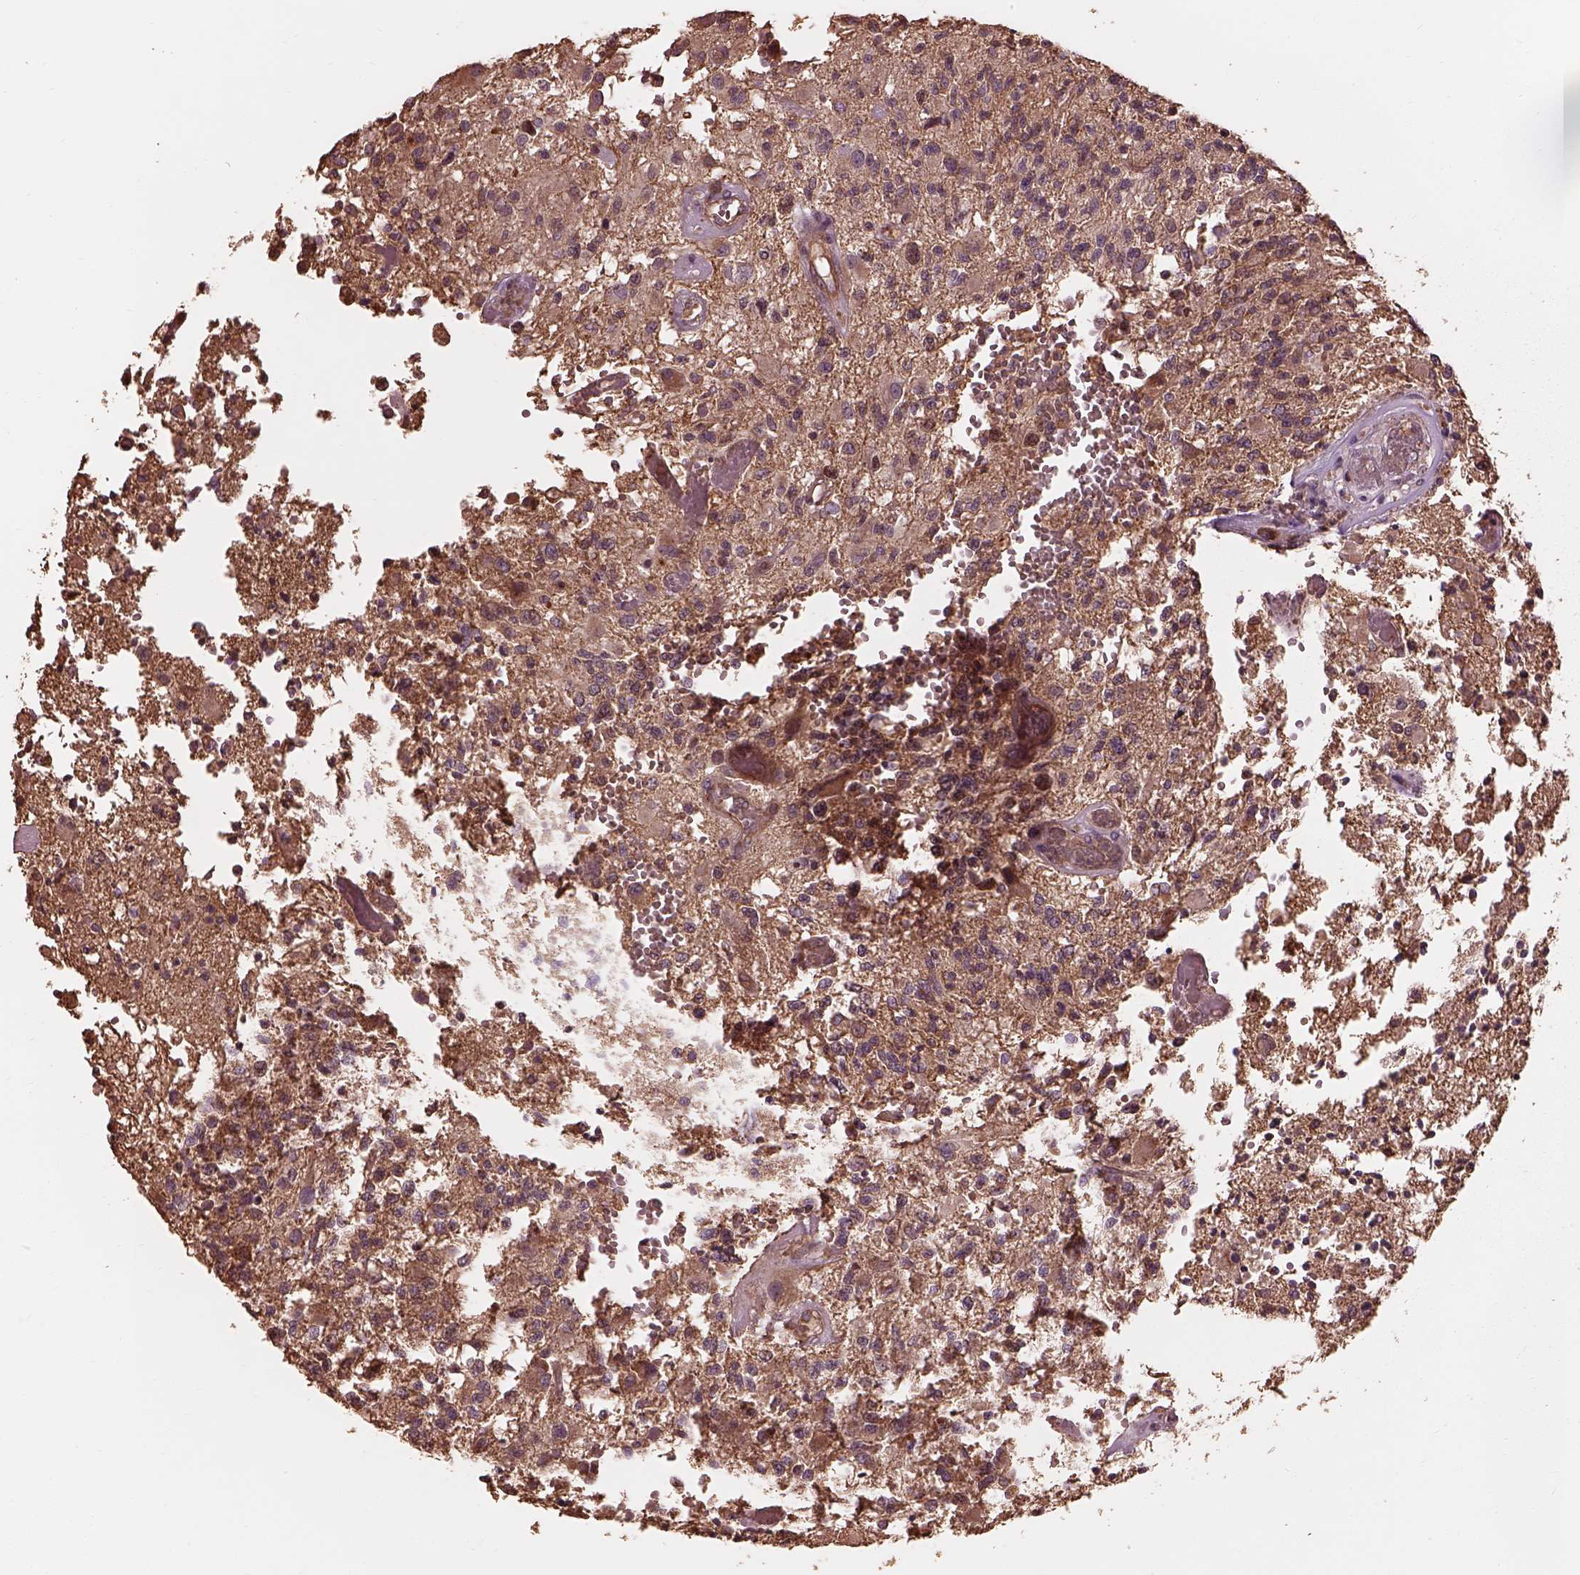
{"staining": {"intensity": "negative", "quantity": "none", "location": "none"}, "tissue": "glioma", "cell_type": "Tumor cells", "image_type": "cancer", "snomed": [{"axis": "morphology", "description": "Glioma, malignant, High grade"}, {"axis": "topography", "description": "Brain"}], "caption": "A histopathology image of human glioma is negative for staining in tumor cells.", "gene": "METTL4", "patient": {"sex": "female", "age": 63}}